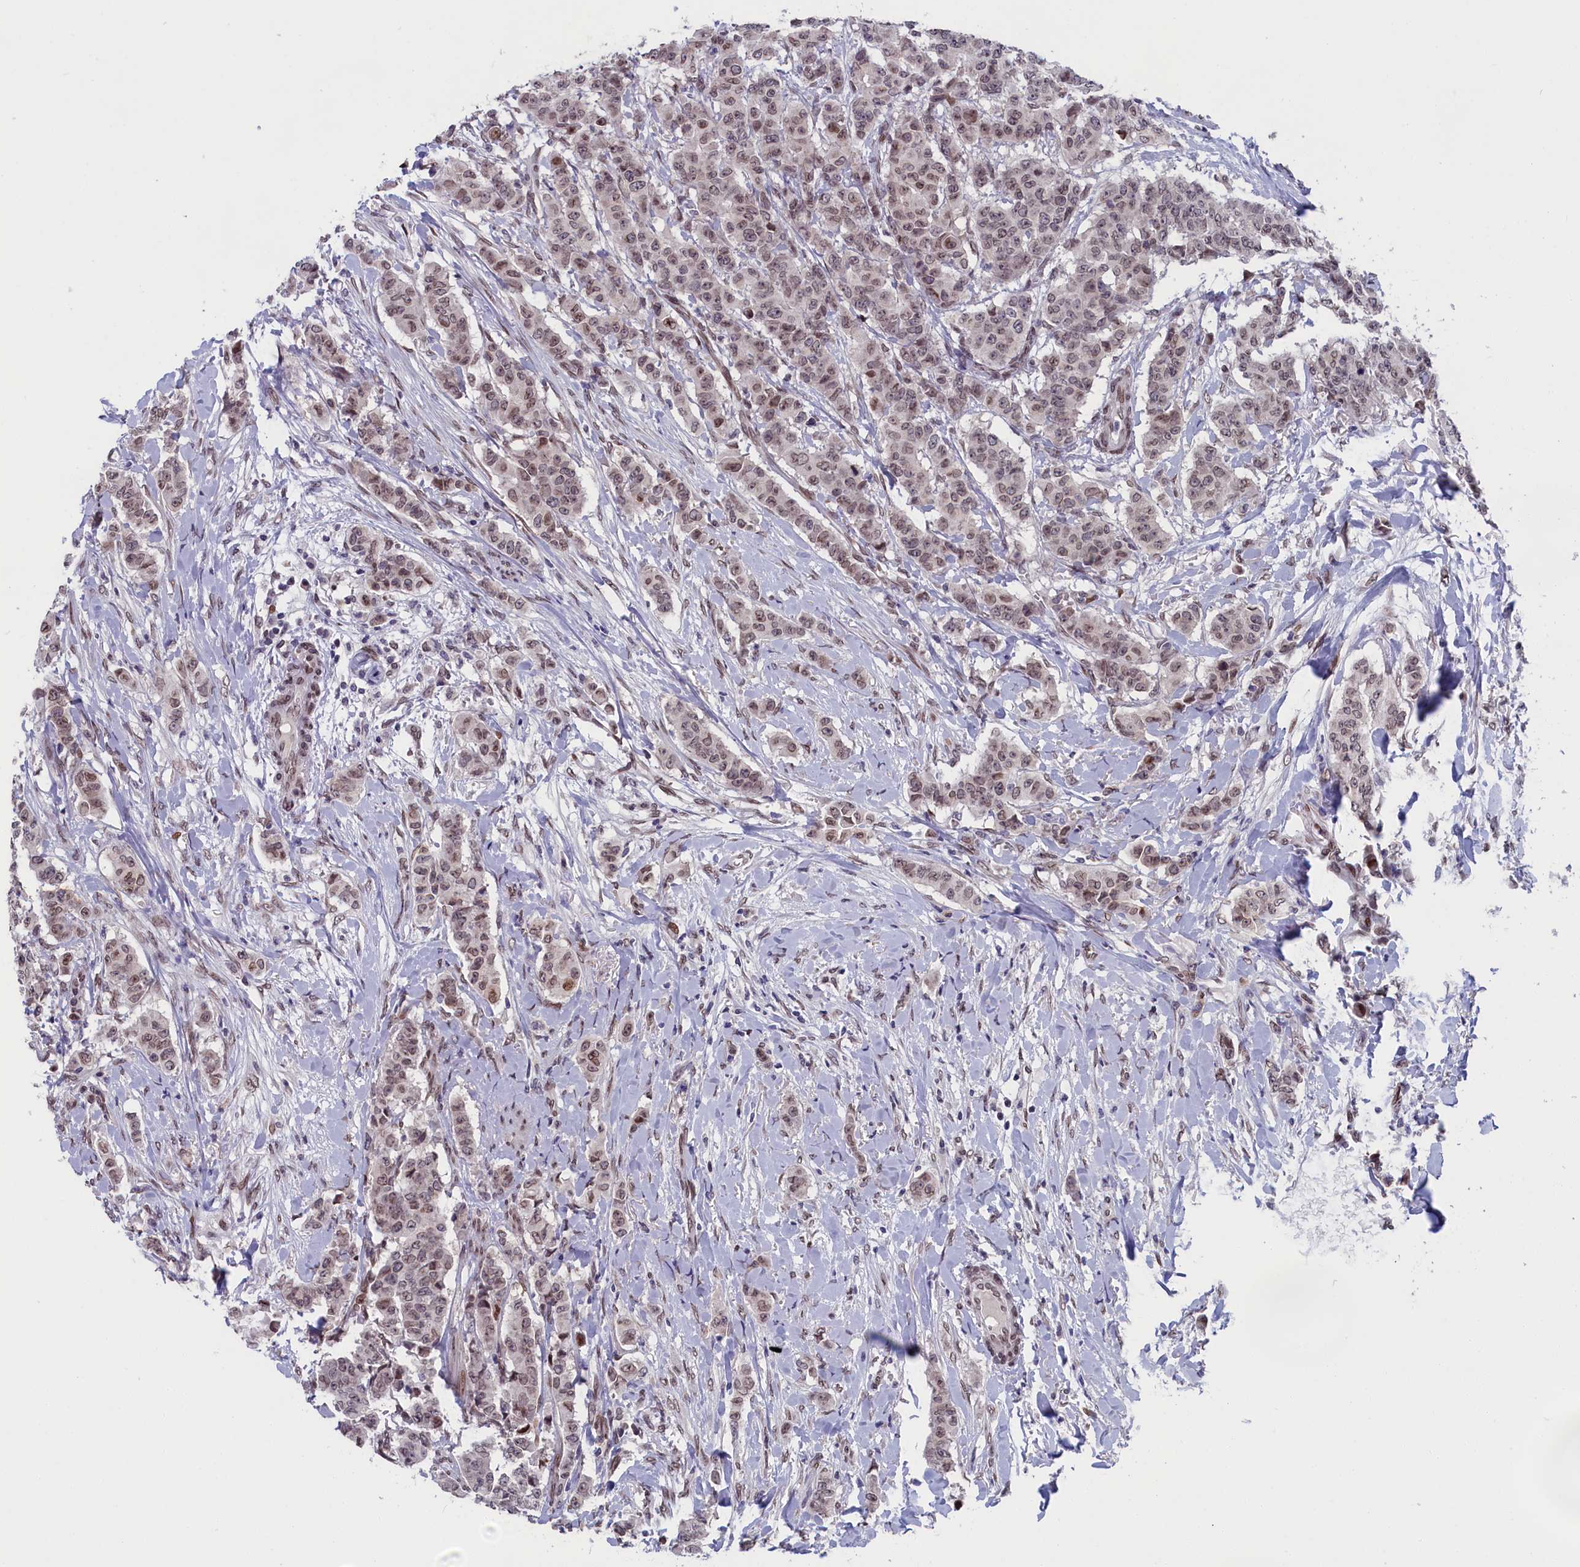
{"staining": {"intensity": "weak", "quantity": ">75%", "location": "cytoplasmic/membranous,nuclear"}, "tissue": "breast cancer", "cell_type": "Tumor cells", "image_type": "cancer", "snomed": [{"axis": "morphology", "description": "Duct carcinoma"}, {"axis": "topography", "description": "Breast"}], "caption": "DAB (3,3'-diaminobenzidine) immunohistochemical staining of breast intraductal carcinoma displays weak cytoplasmic/membranous and nuclear protein positivity in about >75% of tumor cells.", "gene": "GPSM1", "patient": {"sex": "female", "age": 40}}